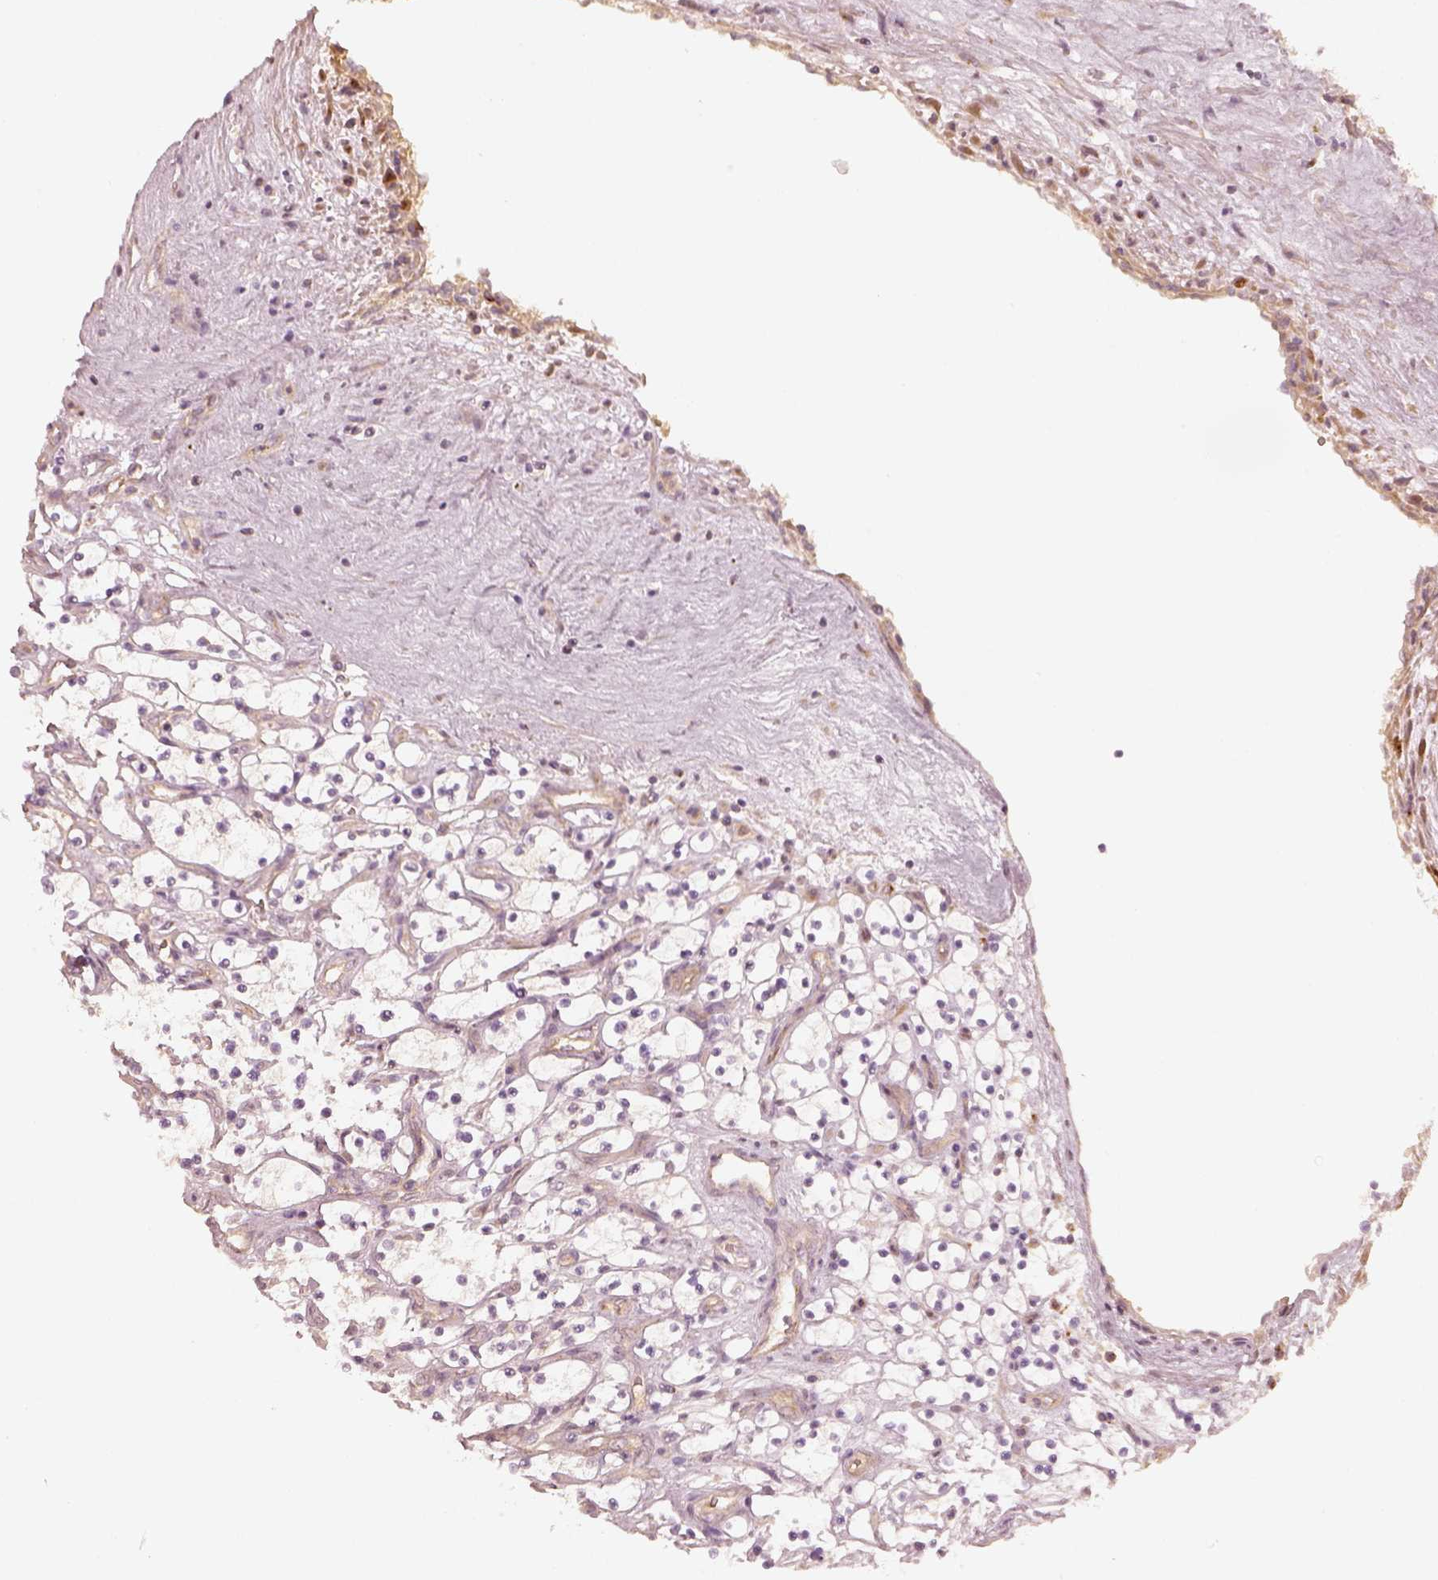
{"staining": {"intensity": "negative", "quantity": "none", "location": "none"}, "tissue": "renal cancer", "cell_type": "Tumor cells", "image_type": "cancer", "snomed": [{"axis": "morphology", "description": "Adenocarcinoma, NOS"}, {"axis": "topography", "description": "Kidney"}], "caption": "Tumor cells are negative for protein expression in human renal adenocarcinoma.", "gene": "GORASP2", "patient": {"sex": "female", "age": 69}}